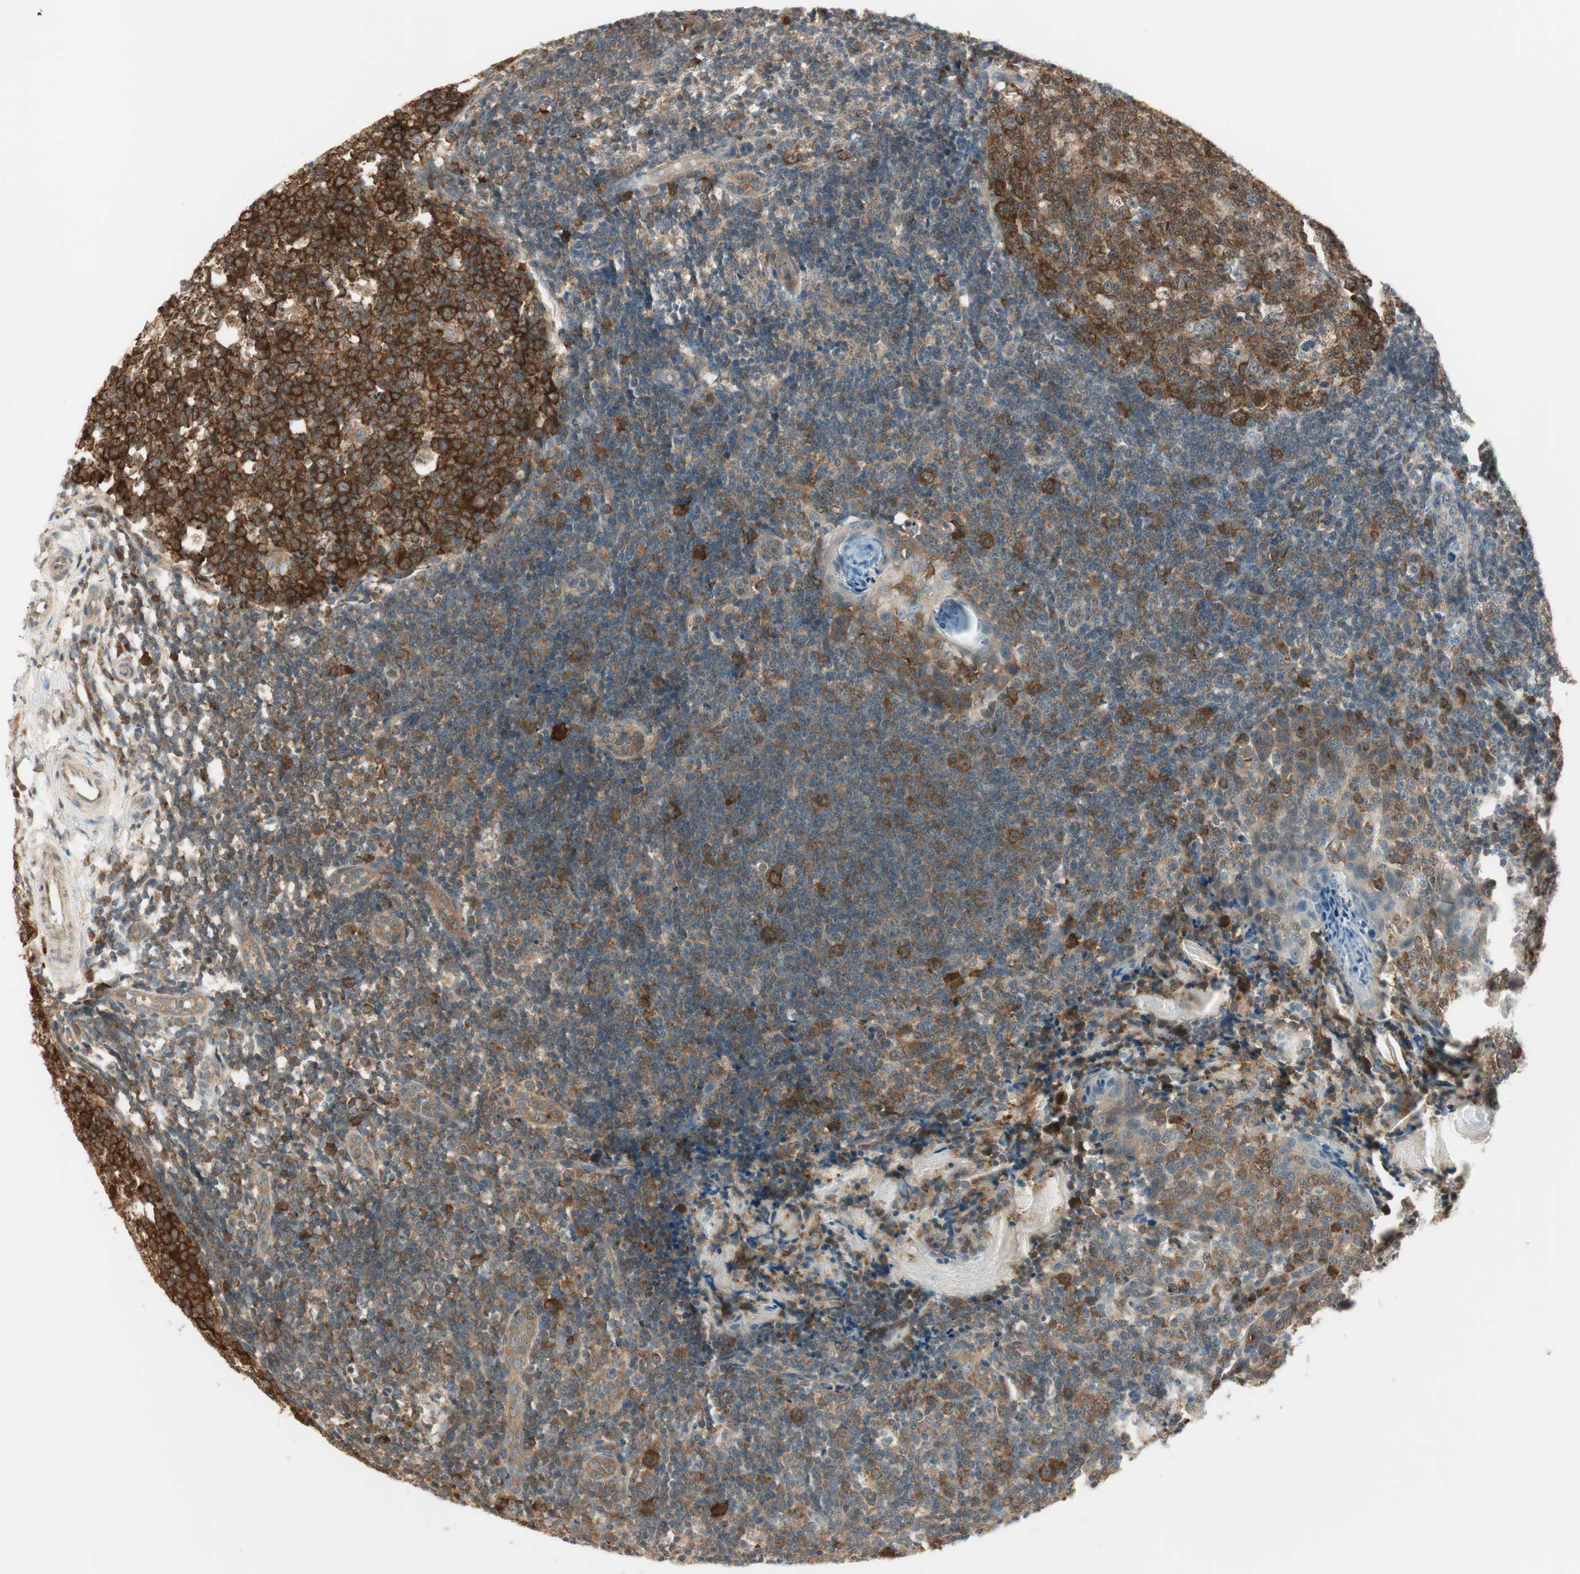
{"staining": {"intensity": "strong", "quantity": "25%-75%", "location": "cytoplasmic/membranous"}, "tissue": "tonsil", "cell_type": "Germinal center cells", "image_type": "normal", "snomed": [{"axis": "morphology", "description": "Normal tissue, NOS"}, {"axis": "topography", "description": "Tonsil"}], "caption": "Brown immunohistochemical staining in benign human tonsil shows strong cytoplasmic/membranous expression in about 25%-75% of germinal center cells. (DAB IHC, brown staining for protein, blue staining for nuclei).", "gene": "IPO5", "patient": {"sex": "female", "age": 19}}